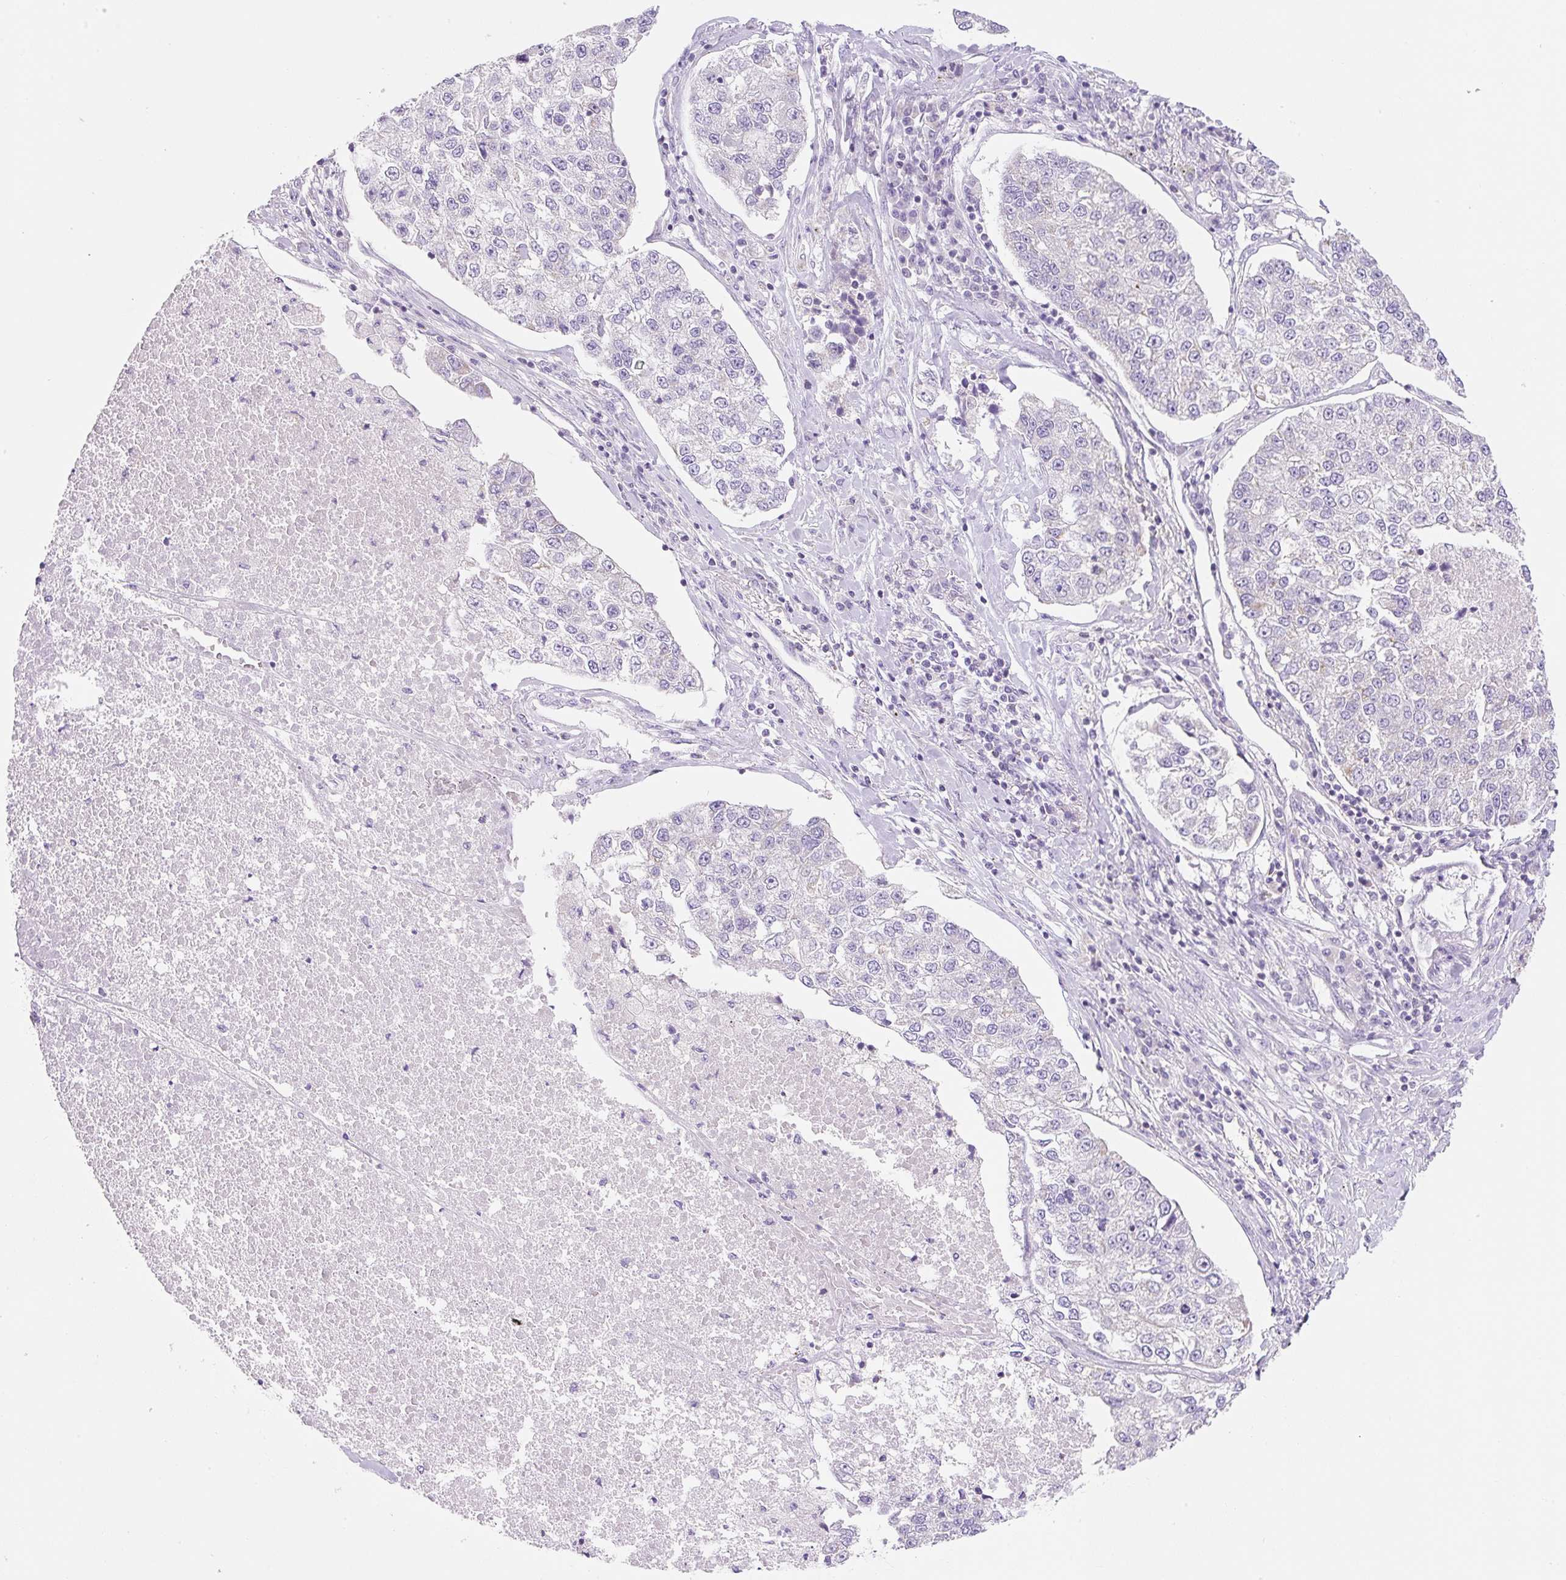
{"staining": {"intensity": "negative", "quantity": "none", "location": "none"}, "tissue": "lung cancer", "cell_type": "Tumor cells", "image_type": "cancer", "snomed": [{"axis": "morphology", "description": "Adenocarcinoma, NOS"}, {"axis": "topography", "description": "Lung"}], "caption": "A micrograph of adenocarcinoma (lung) stained for a protein shows no brown staining in tumor cells. (Stains: DAB (3,3'-diaminobenzidine) IHC with hematoxylin counter stain, Microscopy: brightfield microscopy at high magnification).", "gene": "FOCAD", "patient": {"sex": "male", "age": 49}}